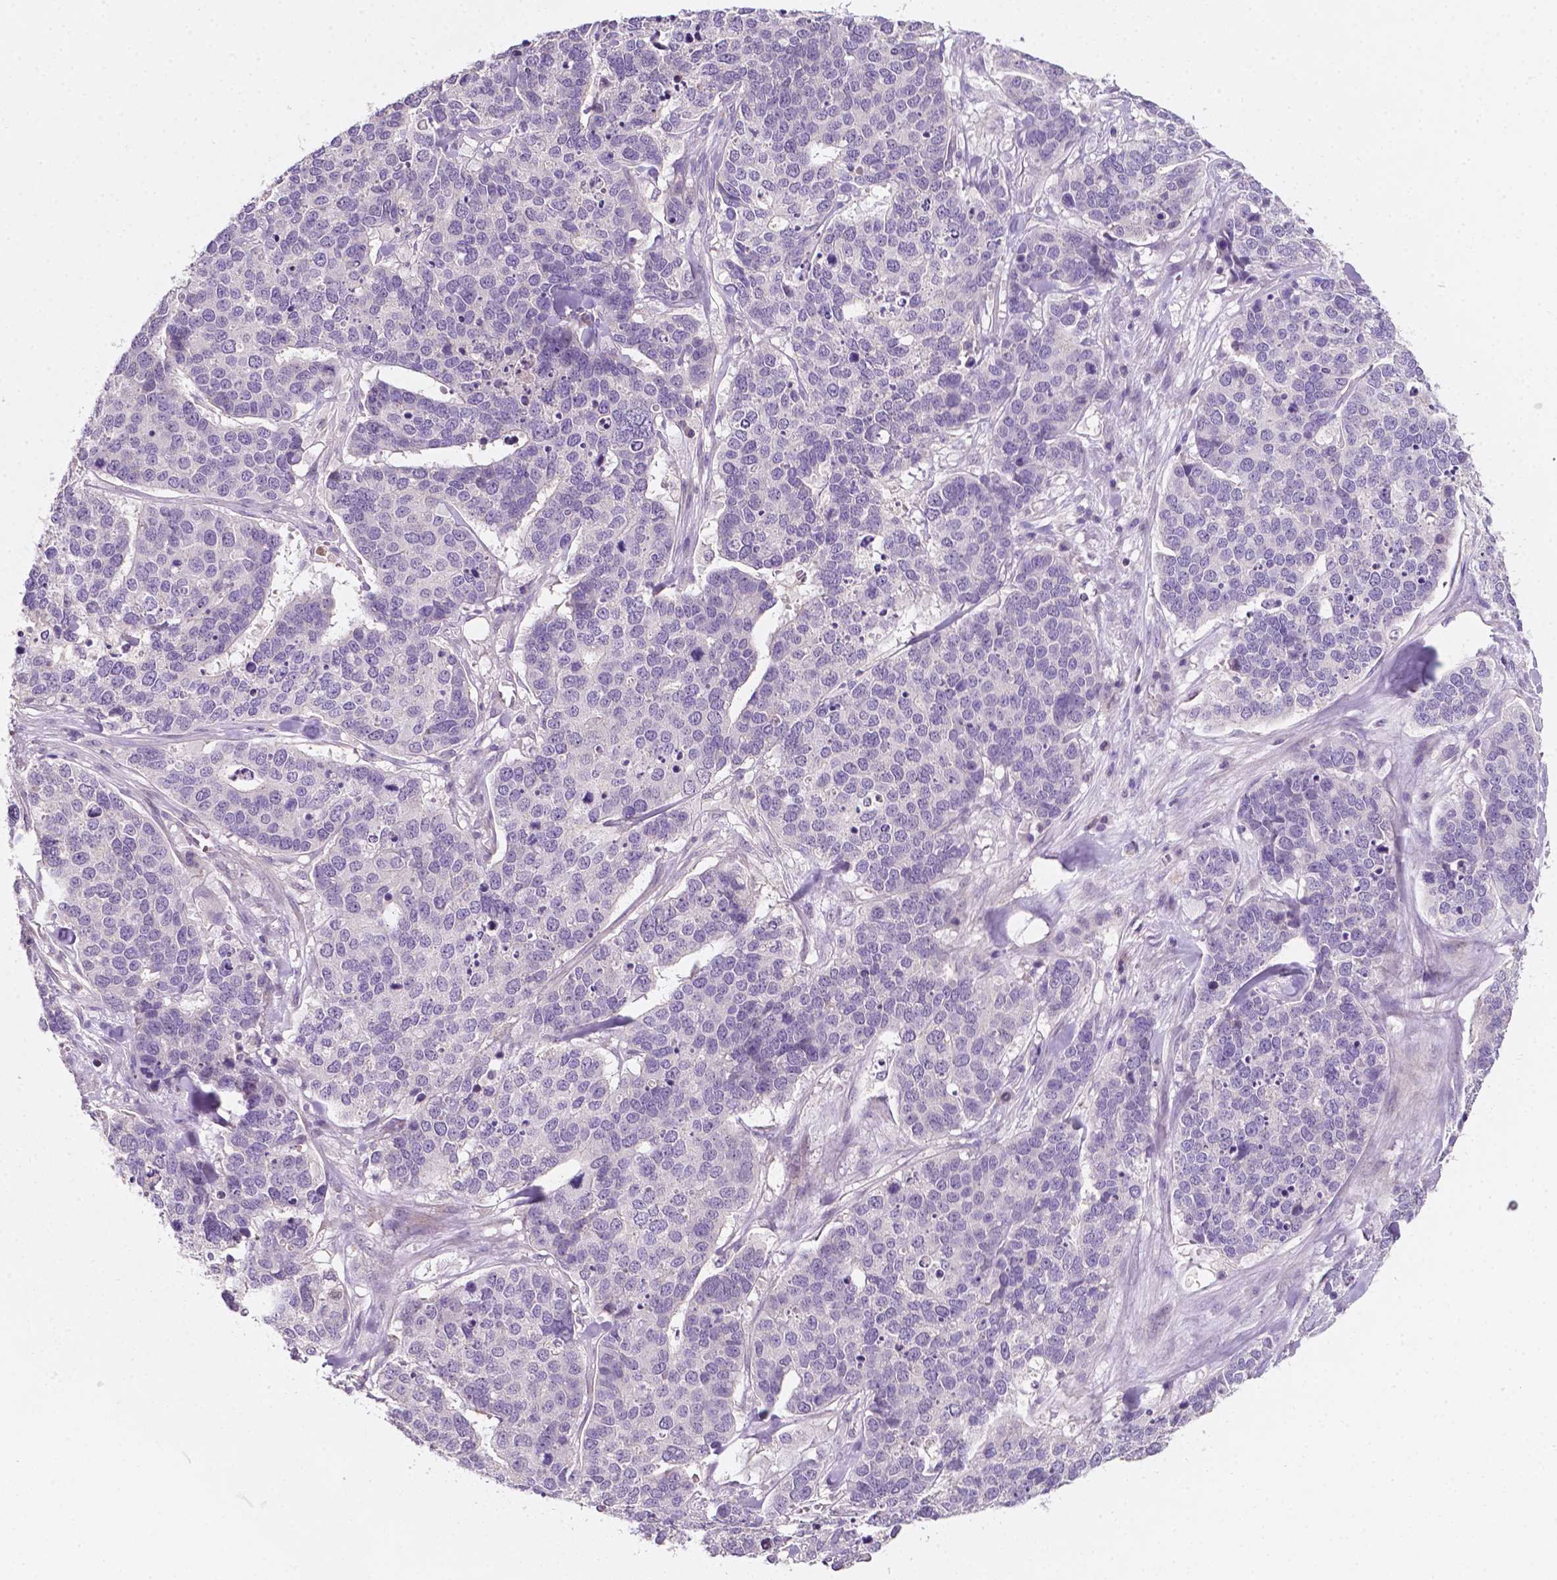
{"staining": {"intensity": "negative", "quantity": "none", "location": "none"}, "tissue": "ovarian cancer", "cell_type": "Tumor cells", "image_type": "cancer", "snomed": [{"axis": "morphology", "description": "Carcinoma, endometroid"}, {"axis": "topography", "description": "Ovary"}], "caption": "There is no significant staining in tumor cells of ovarian cancer.", "gene": "EGFR", "patient": {"sex": "female", "age": 65}}